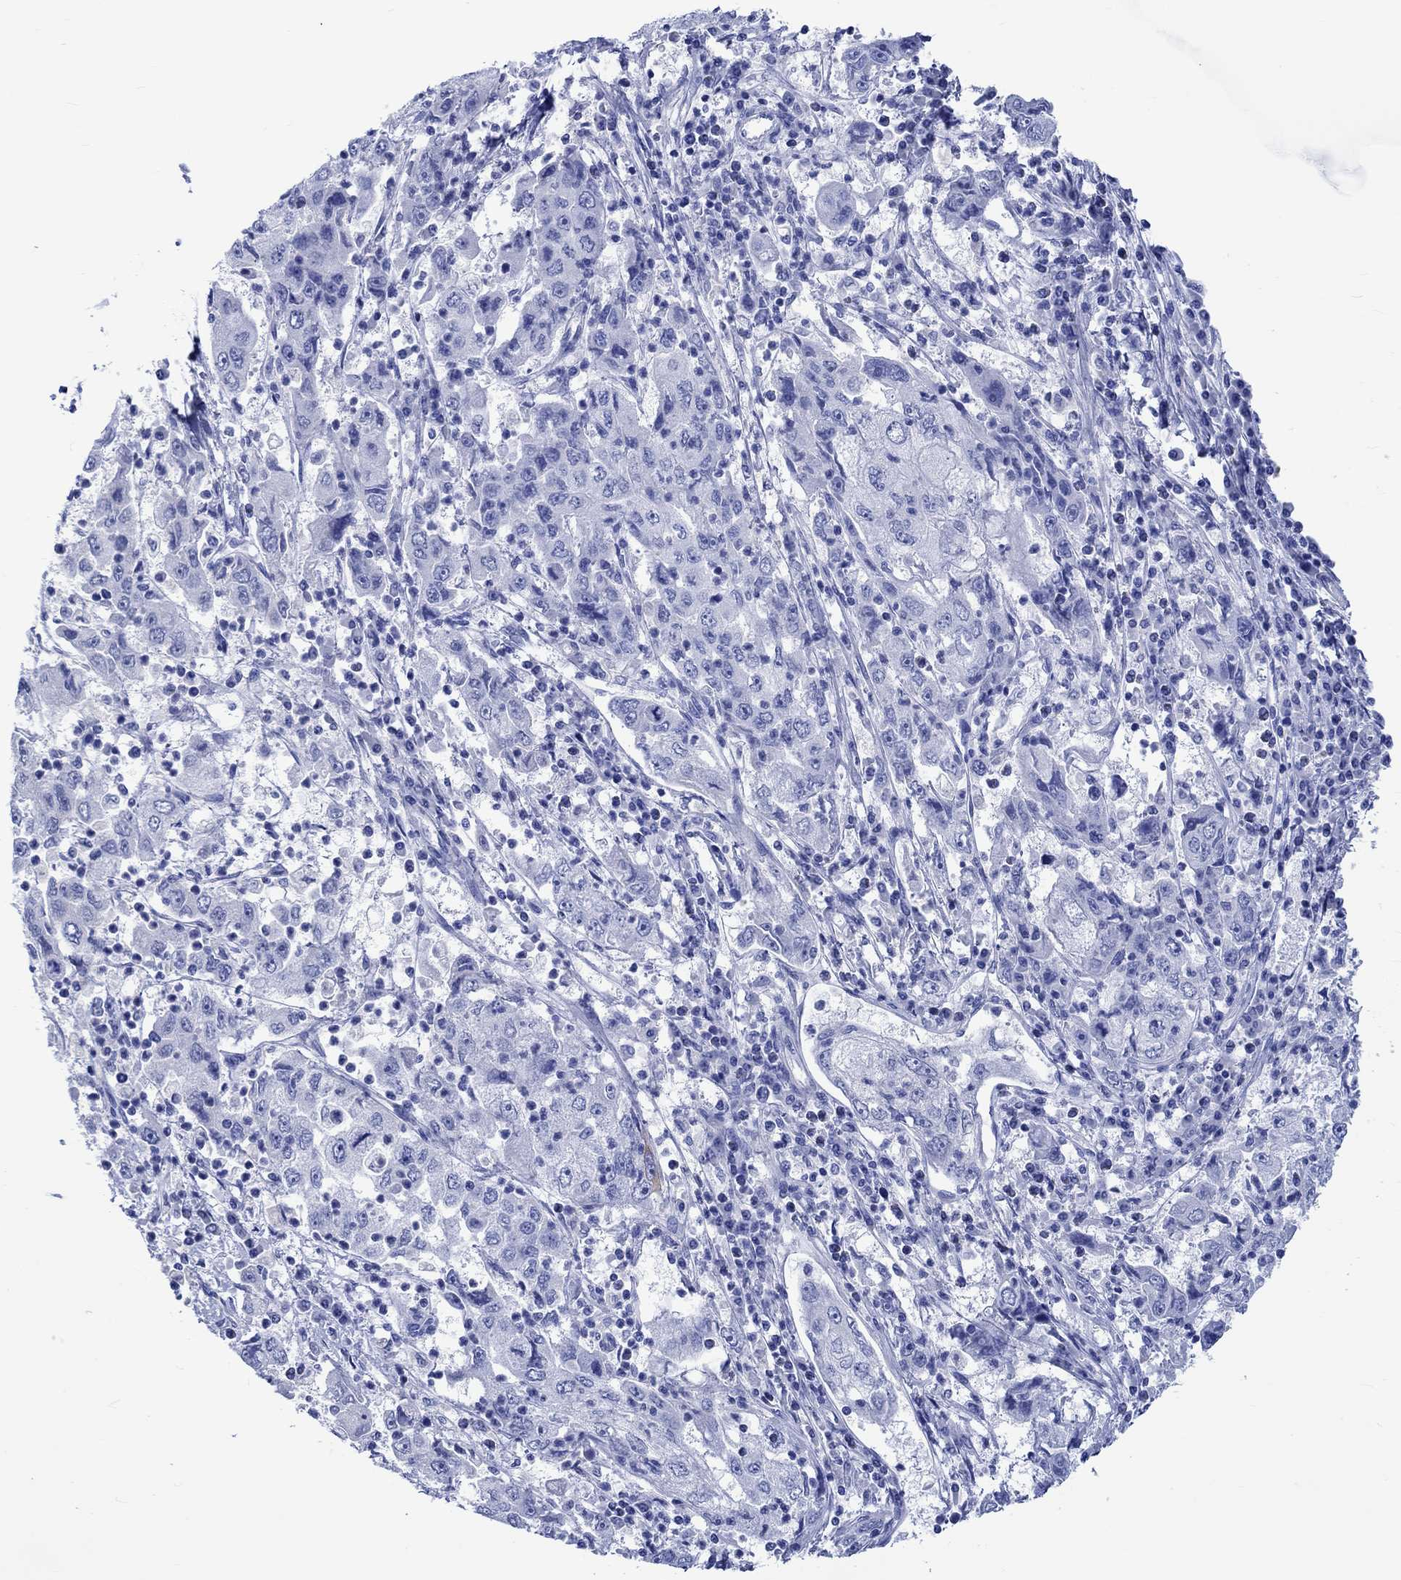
{"staining": {"intensity": "negative", "quantity": "none", "location": "none"}, "tissue": "cervical cancer", "cell_type": "Tumor cells", "image_type": "cancer", "snomed": [{"axis": "morphology", "description": "Squamous cell carcinoma, NOS"}, {"axis": "topography", "description": "Cervix"}], "caption": "Tumor cells are negative for protein expression in human cervical squamous cell carcinoma.", "gene": "KLHL33", "patient": {"sex": "female", "age": 36}}